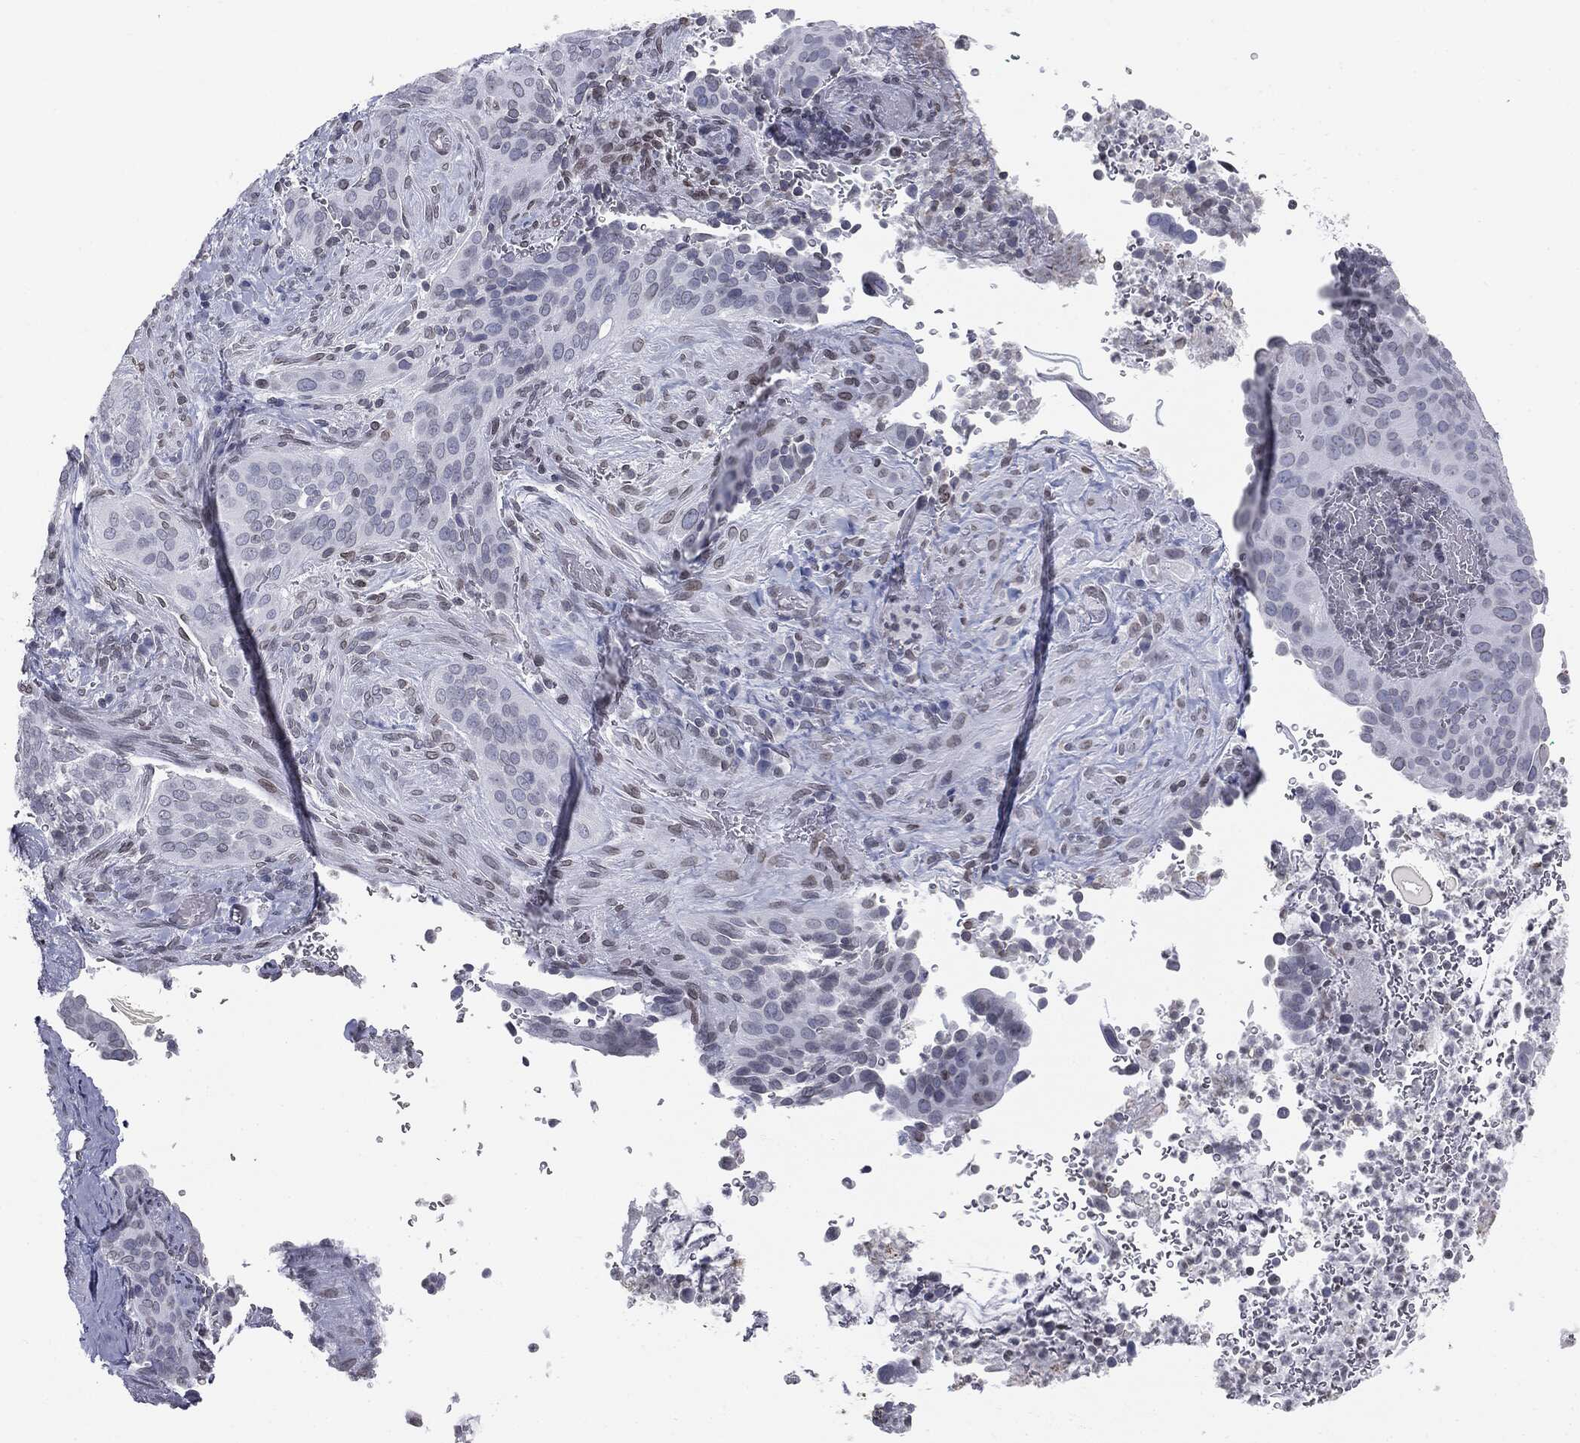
{"staining": {"intensity": "weak", "quantity": "<25%", "location": "nuclear"}, "tissue": "cervical cancer", "cell_type": "Tumor cells", "image_type": "cancer", "snomed": [{"axis": "morphology", "description": "Squamous cell carcinoma, NOS"}, {"axis": "topography", "description": "Cervix"}], "caption": "A high-resolution histopathology image shows IHC staining of cervical cancer (squamous cell carcinoma), which exhibits no significant staining in tumor cells. (DAB (3,3'-diaminobenzidine) immunohistochemistry (IHC), high magnification).", "gene": "ALDOB", "patient": {"sex": "female", "age": 38}}